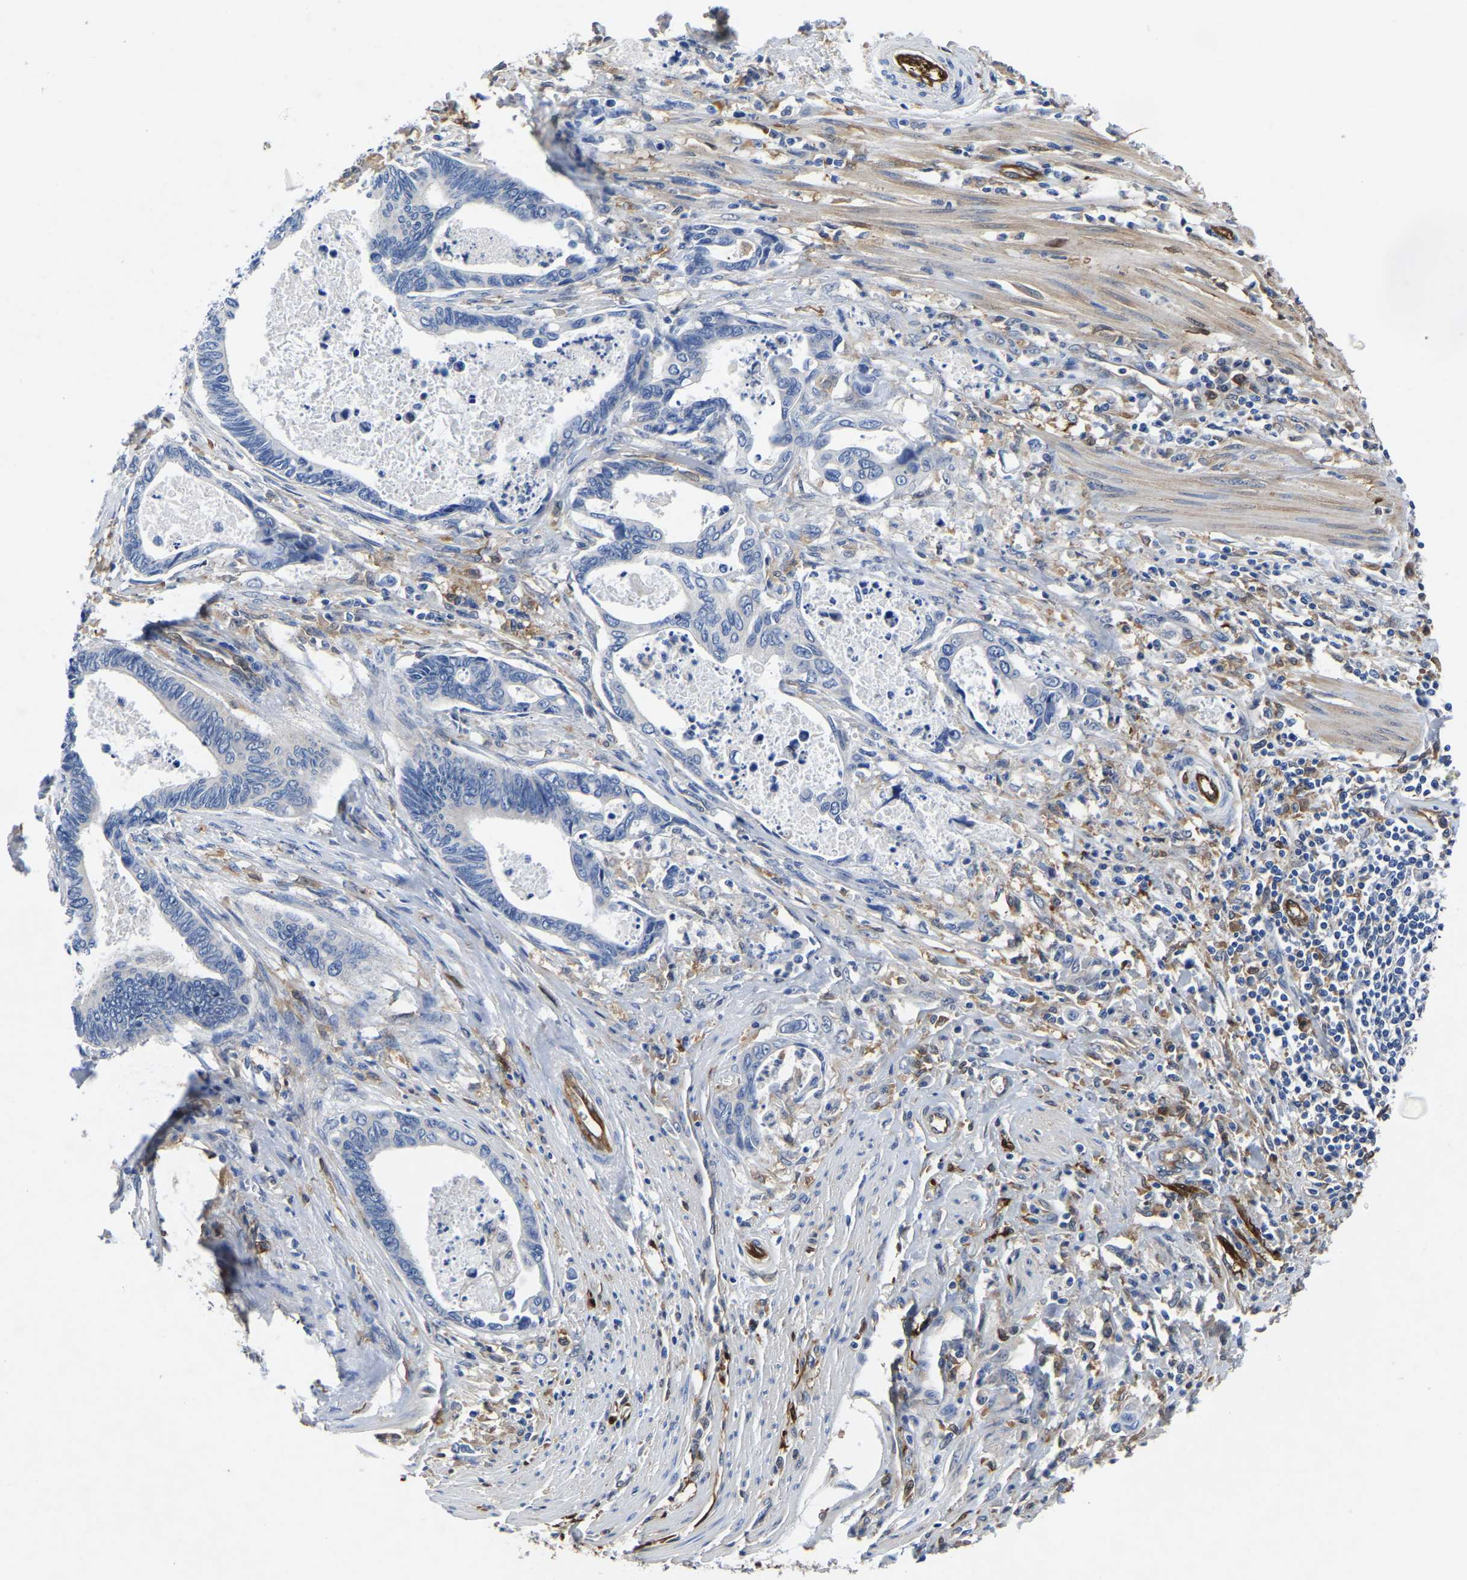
{"staining": {"intensity": "negative", "quantity": "none", "location": "none"}, "tissue": "pancreatic cancer", "cell_type": "Tumor cells", "image_type": "cancer", "snomed": [{"axis": "morphology", "description": "Adenocarcinoma, NOS"}, {"axis": "topography", "description": "Pancreas"}], "caption": "Immunohistochemistry photomicrograph of neoplastic tissue: human pancreatic cancer (adenocarcinoma) stained with DAB displays no significant protein staining in tumor cells.", "gene": "ATG2B", "patient": {"sex": "female", "age": 70}}